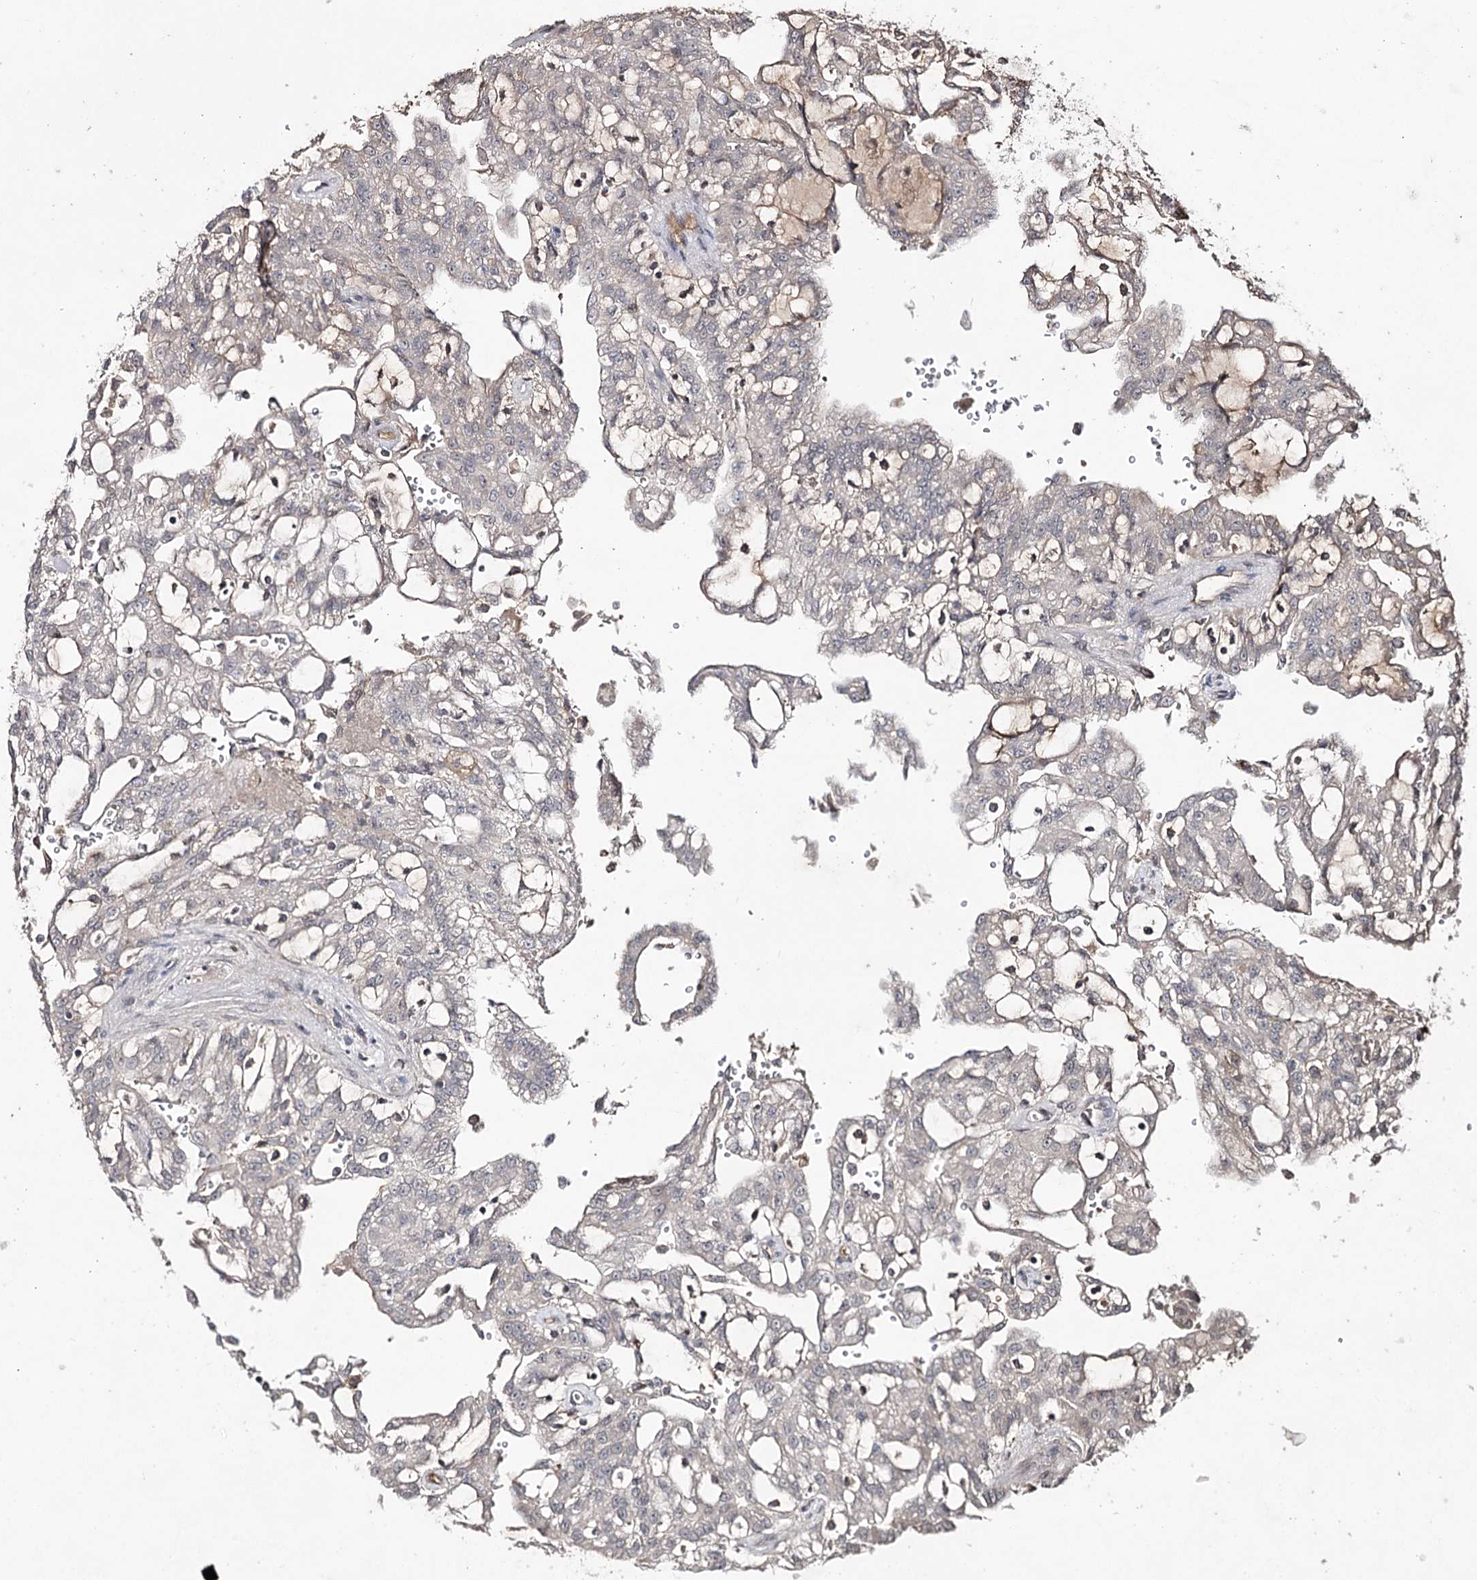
{"staining": {"intensity": "negative", "quantity": "none", "location": "none"}, "tissue": "renal cancer", "cell_type": "Tumor cells", "image_type": "cancer", "snomed": [{"axis": "morphology", "description": "Adenocarcinoma, NOS"}, {"axis": "topography", "description": "Kidney"}], "caption": "Protein analysis of adenocarcinoma (renal) shows no significant staining in tumor cells. (Stains: DAB immunohistochemistry (IHC) with hematoxylin counter stain, Microscopy: brightfield microscopy at high magnification).", "gene": "SYNGR3", "patient": {"sex": "male", "age": 63}}